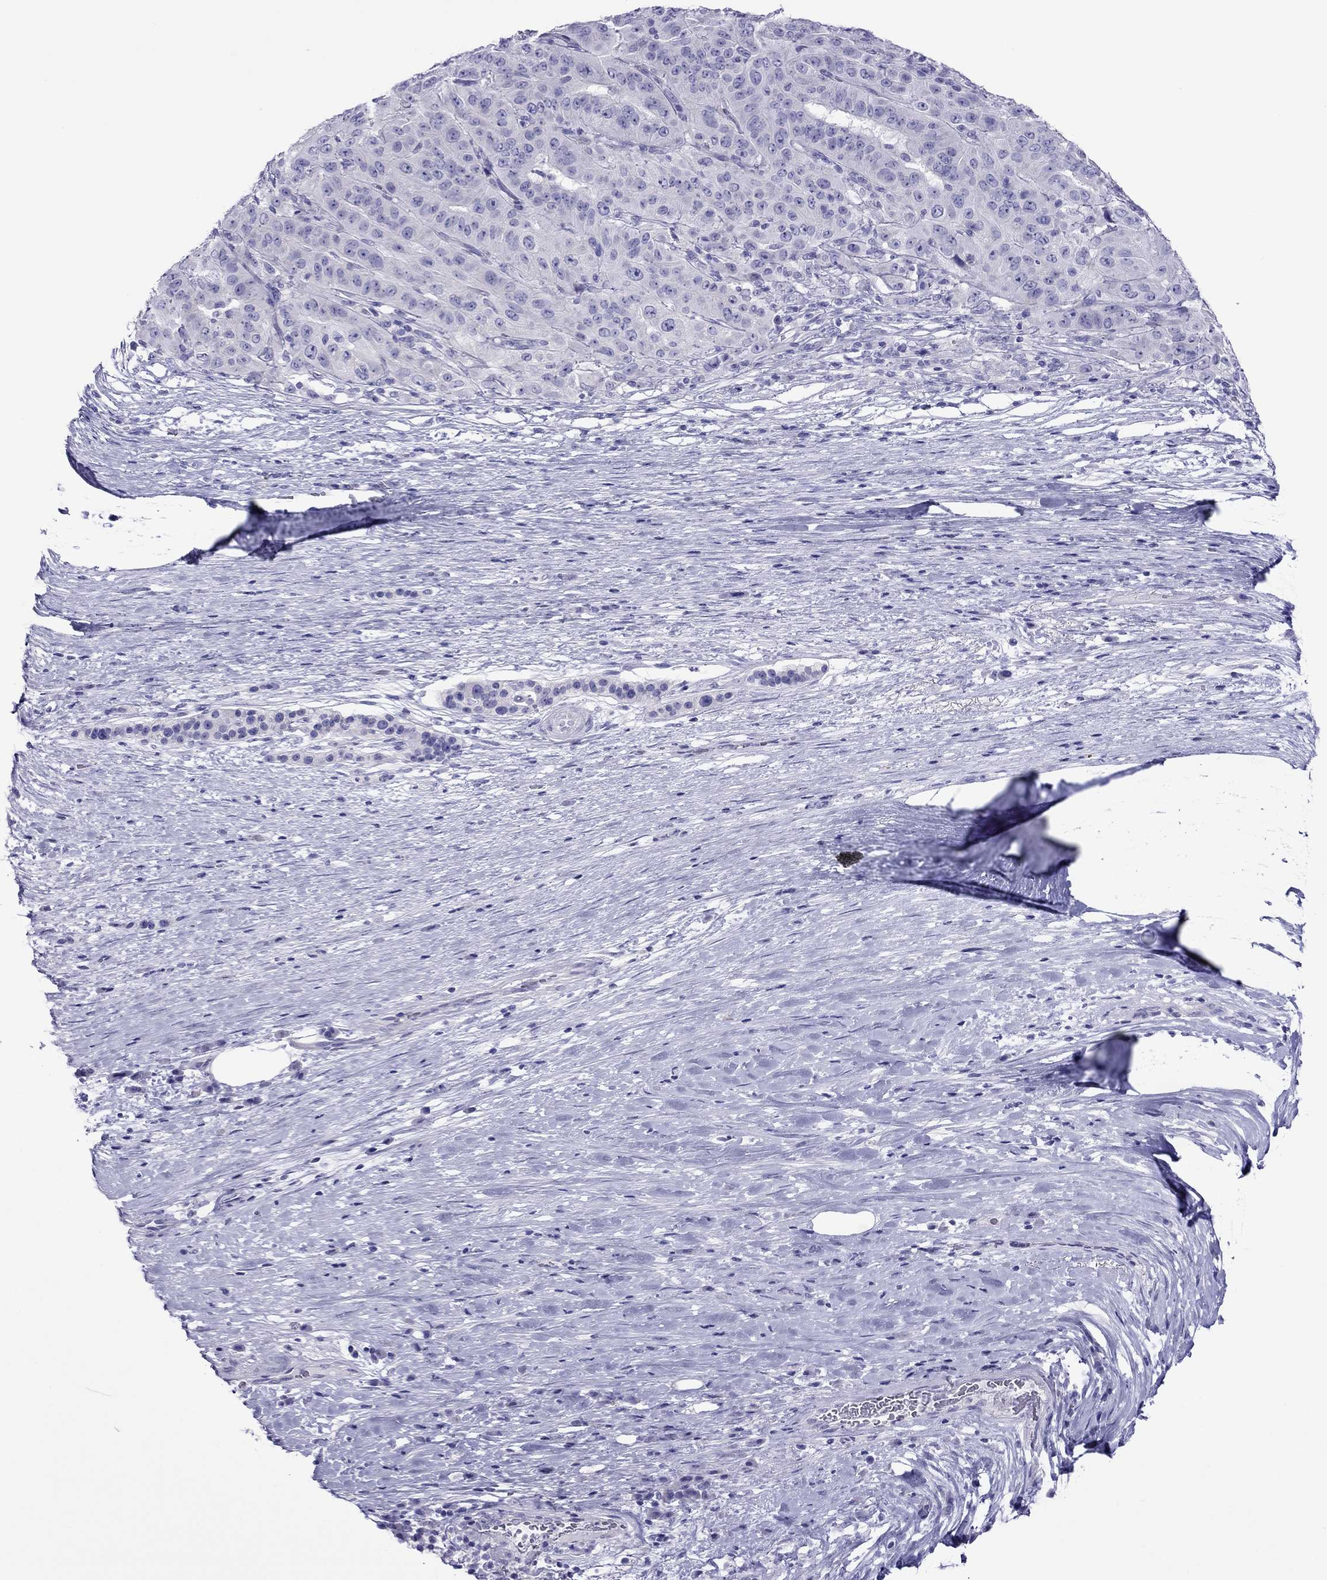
{"staining": {"intensity": "negative", "quantity": "none", "location": "none"}, "tissue": "pancreatic cancer", "cell_type": "Tumor cells", "image_type": "cancer", "snomed": [{"axis": "morphology", "description": "Adenocarcinoma, NOS"}, {"axis": "topography", "description": "Pancreas"}], "caption": "Immunohistochemistry photomicrograph of neoplastic tissue: human adenocarcinoma (pancreatic) stained with DAB shows no significant protein staining in tumor cells.", "gene": "PCDHA6", "patient": {"sex": "male", "age": 63}}